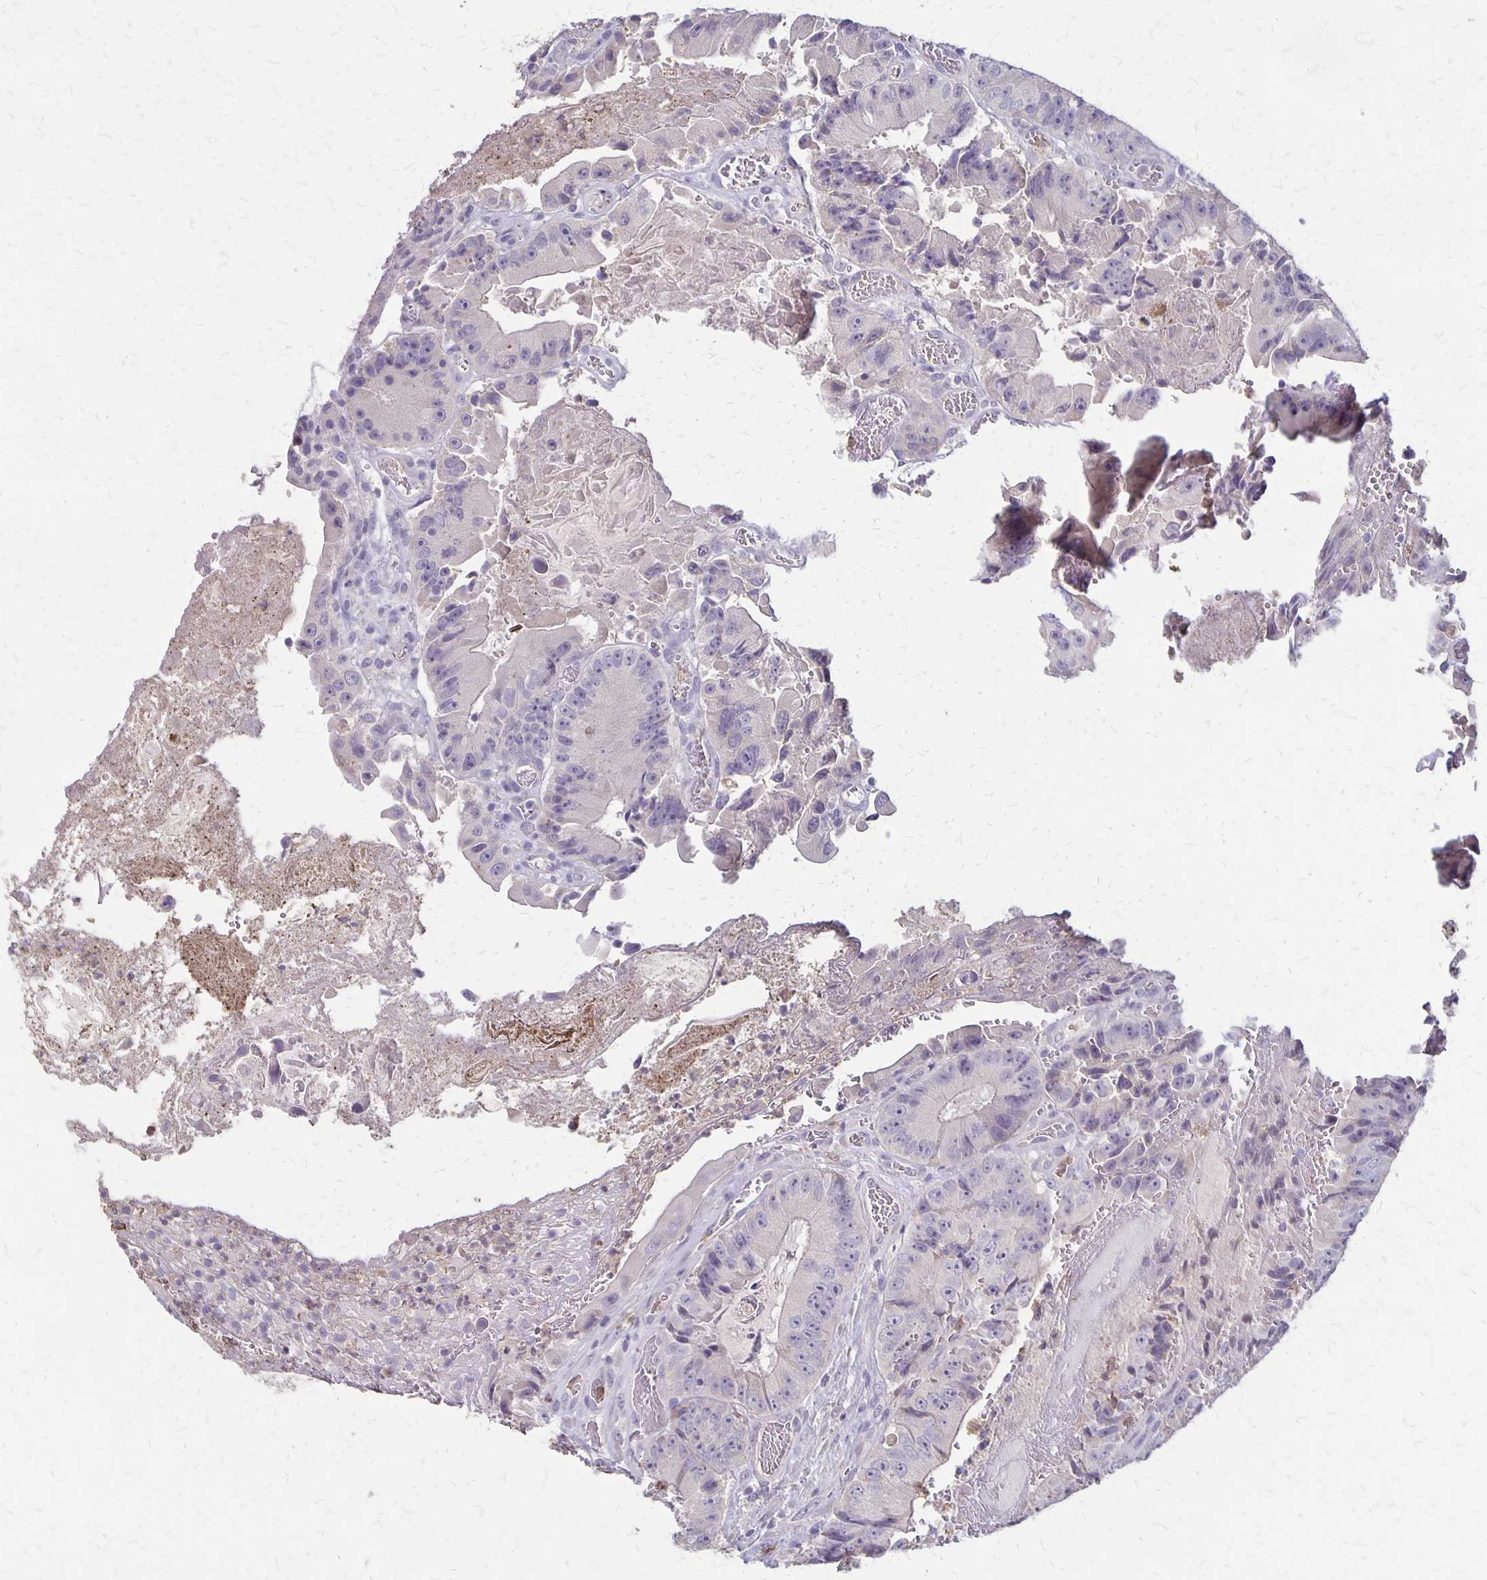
{"staining": {"intensity": "negative", "quantity": "none", "location": "none"}, "tissue": "colorectal cancer", "cell_type": "Tumor cells", "image_type": "cancer", "snomed": [{"axis": "morphology", "description": "Adenocarcinoma, NOS"}, {"axis": "topography", "description": "Colon"}], "caption": "A photomicrograph of colorectal adenocarcinoma stained for a protein displays no brown staining in tumor cells.", "gene": "SEPTIN5", "patient": {"sex": "female", "age": 86}}